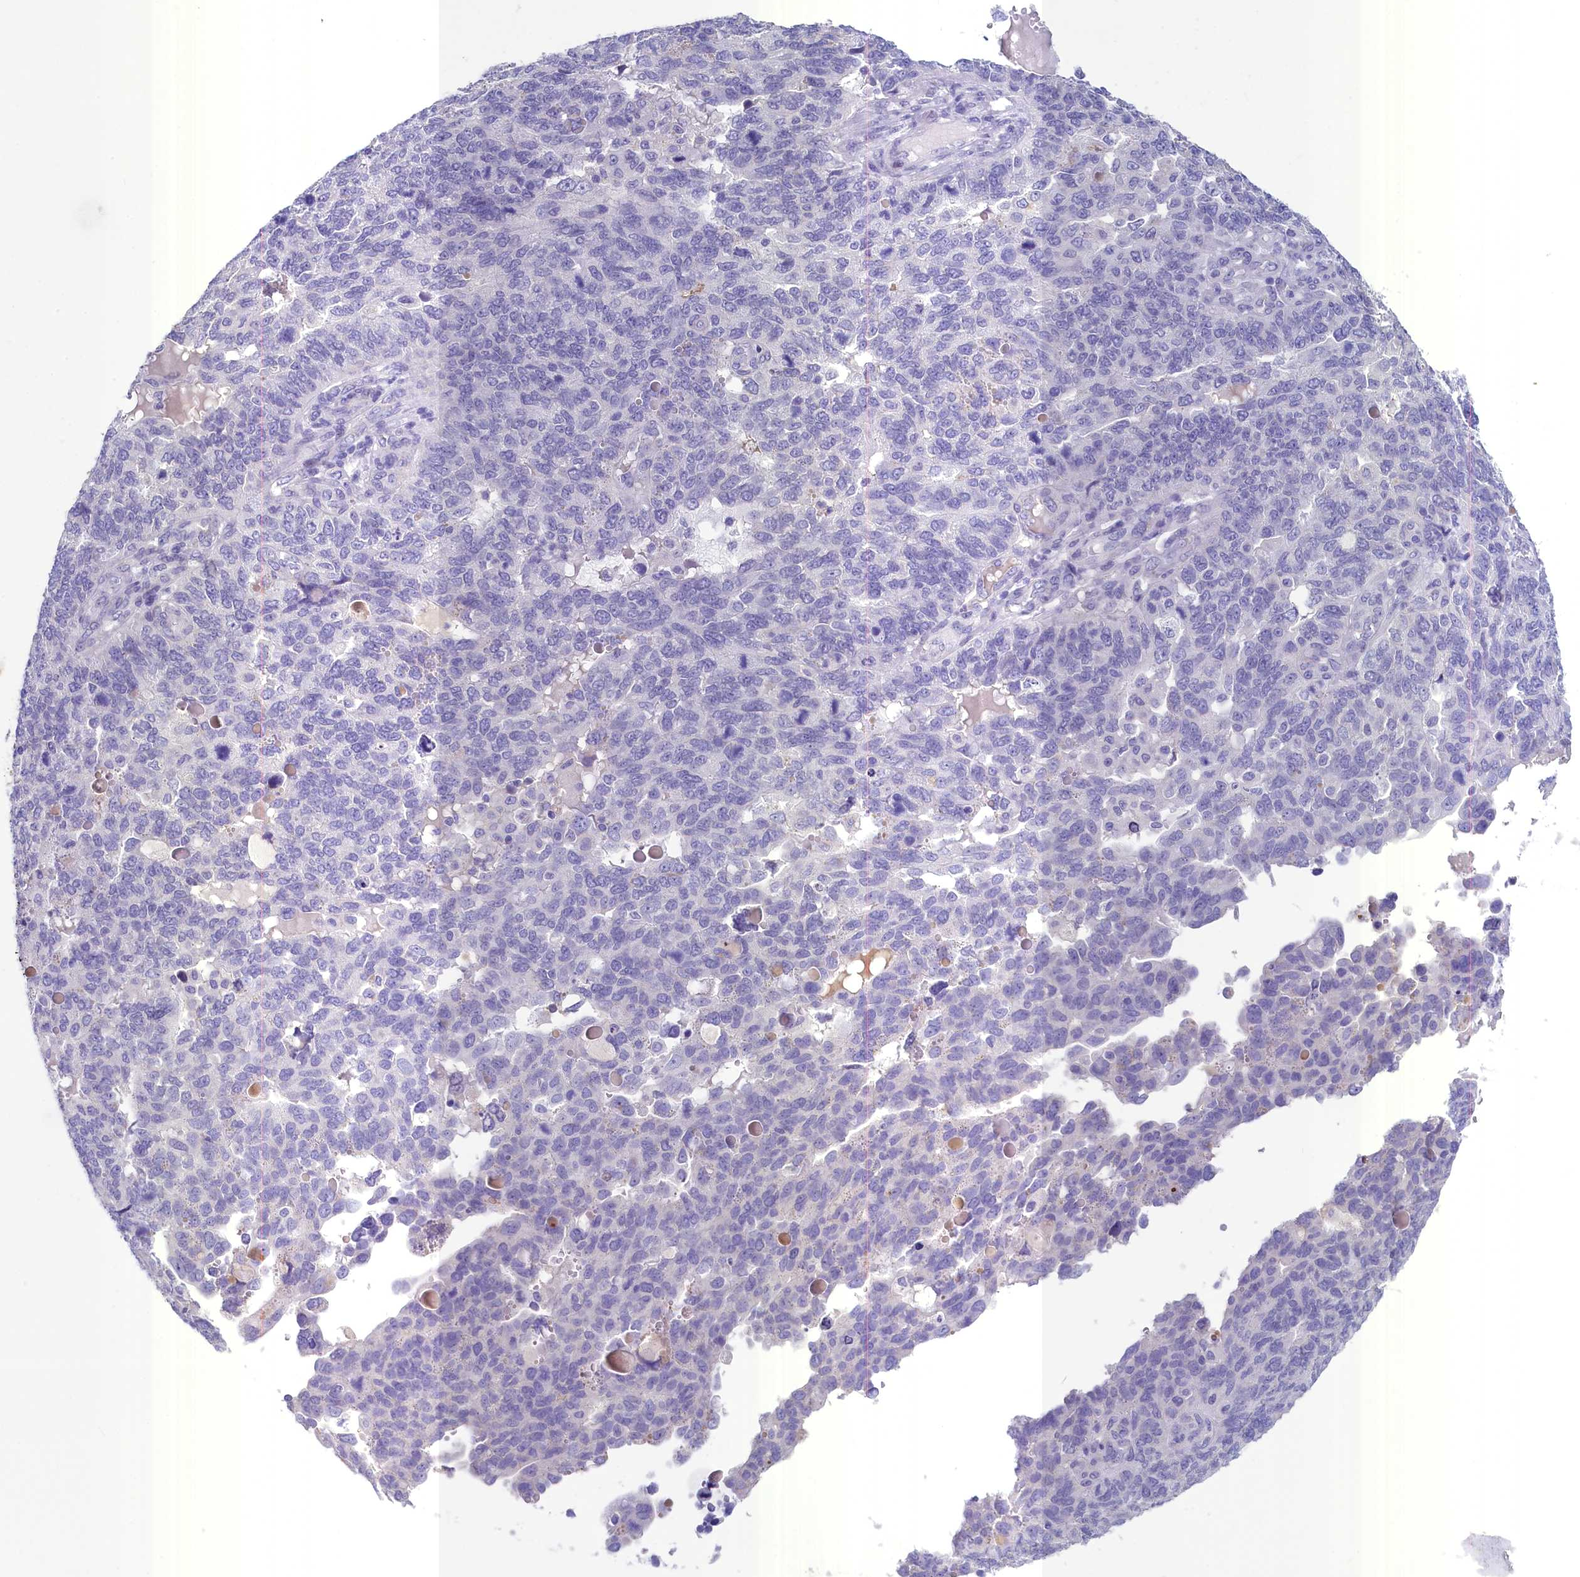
{"staining": {"intensity": "negative", "quantity": "none", "location": "none"}, "tissue": "endometrial cancer", "cell_type": "Tumor cells", "image_type": "cancer", "snomed": [{"axis": "morphology", "description": "Adenocarcinoma, NOS"}, {"axis": "topography", "description": "Endometrium"}], "caption": "Tumor cells are negative for protein expression in human endometrial cancer.", "gene": "INSC", "patient": {"sex": "female", "age": 66}}